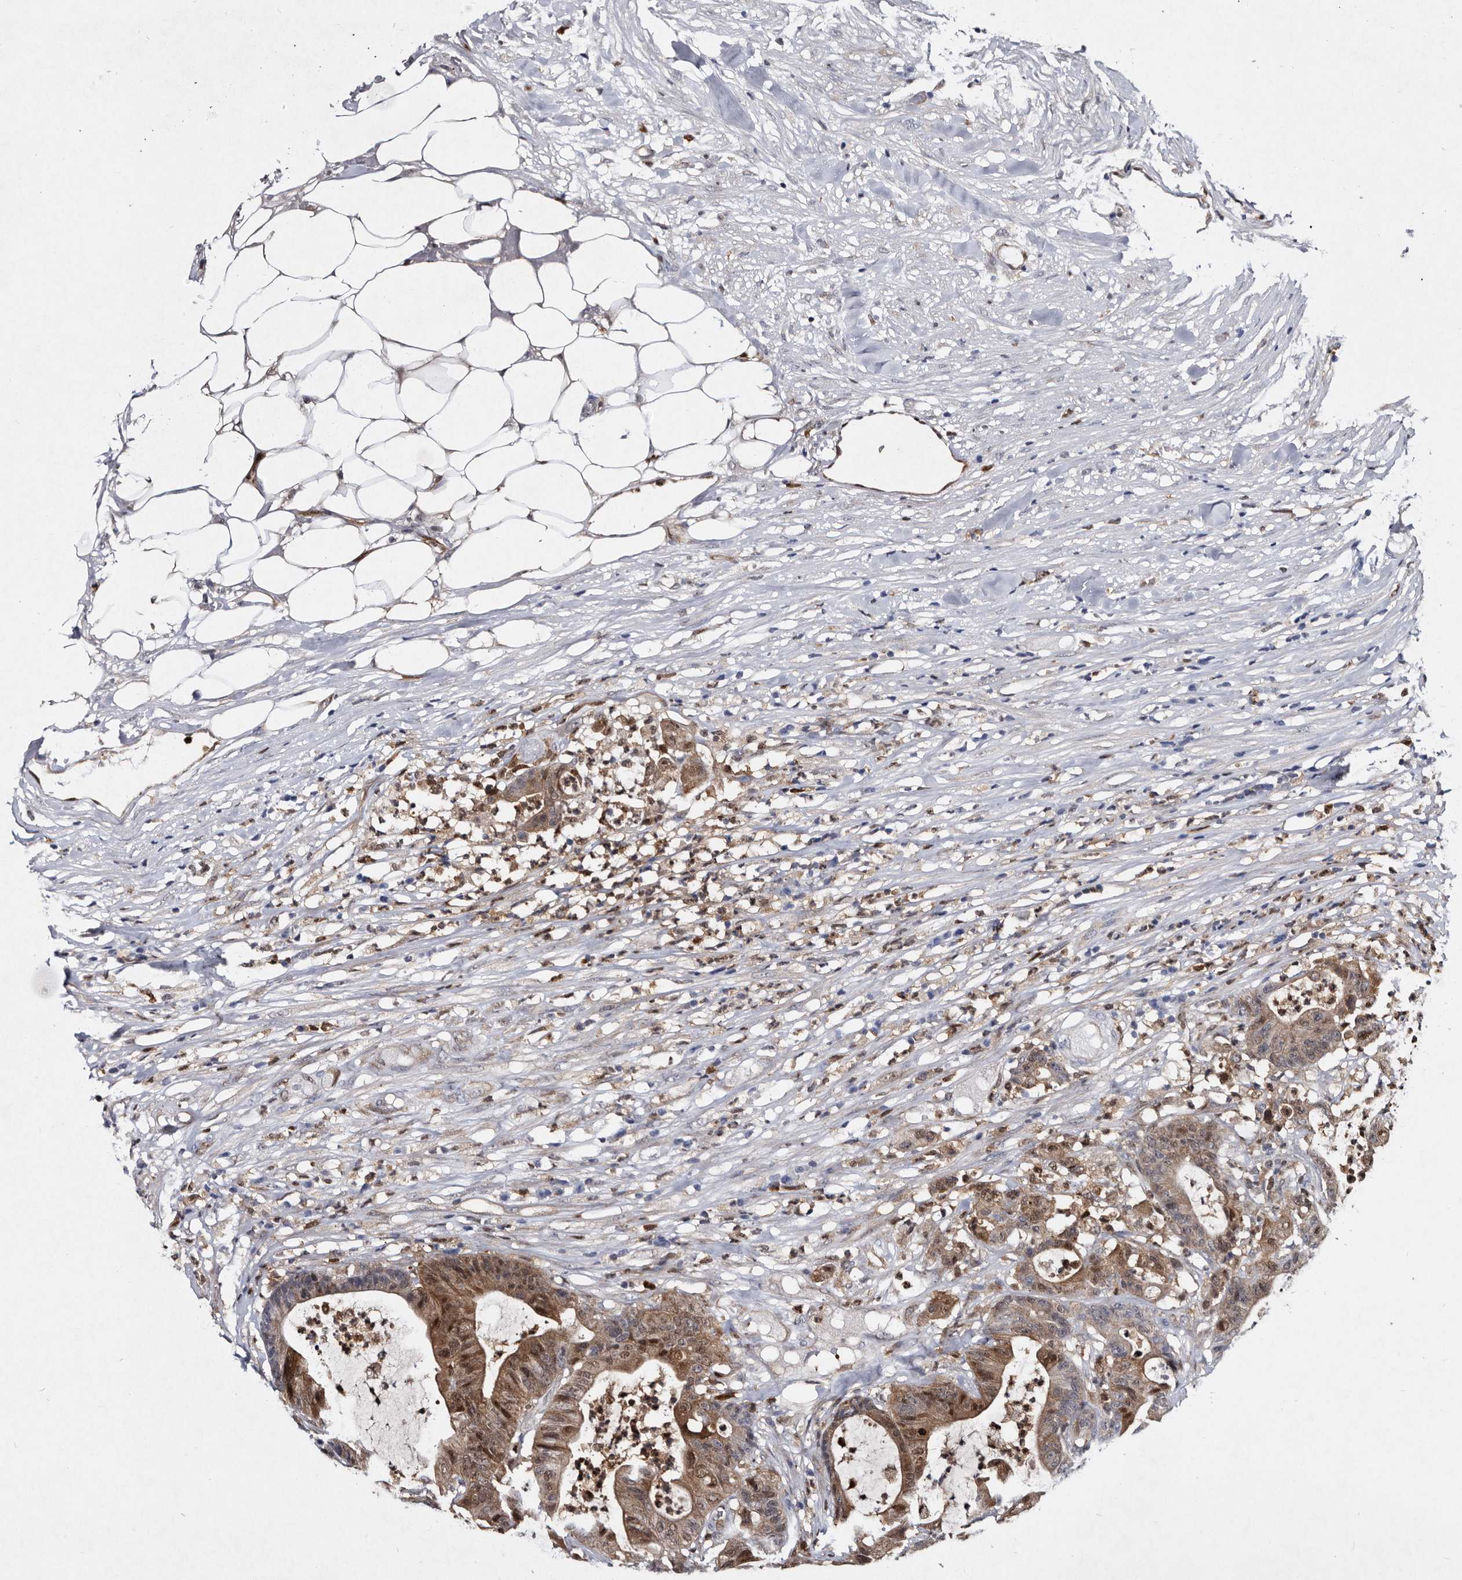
{"staining": {"intensity": "moderate", "quantity": ">75%", "location": "cytoplasmic/membranous,nuclear"}, "tissue": "colorectal cancer", "cell_type": "Tumor cells", "image_type": "cancer", "snomed": [{"axis": "morphology", "description": "Adenocarcinoma, NOS"}, {"axis": "topography", "description": "Colon"}], "caption": "Colorectal cancer stained with immunohistochemistry (IHC) demonstrates moderate cytoplasmic/membranous and nuclear positivity in approximately >75% of tumor cells.", "gene": "SERPINB8", "patient": {"sex": "female", "age": 84}}